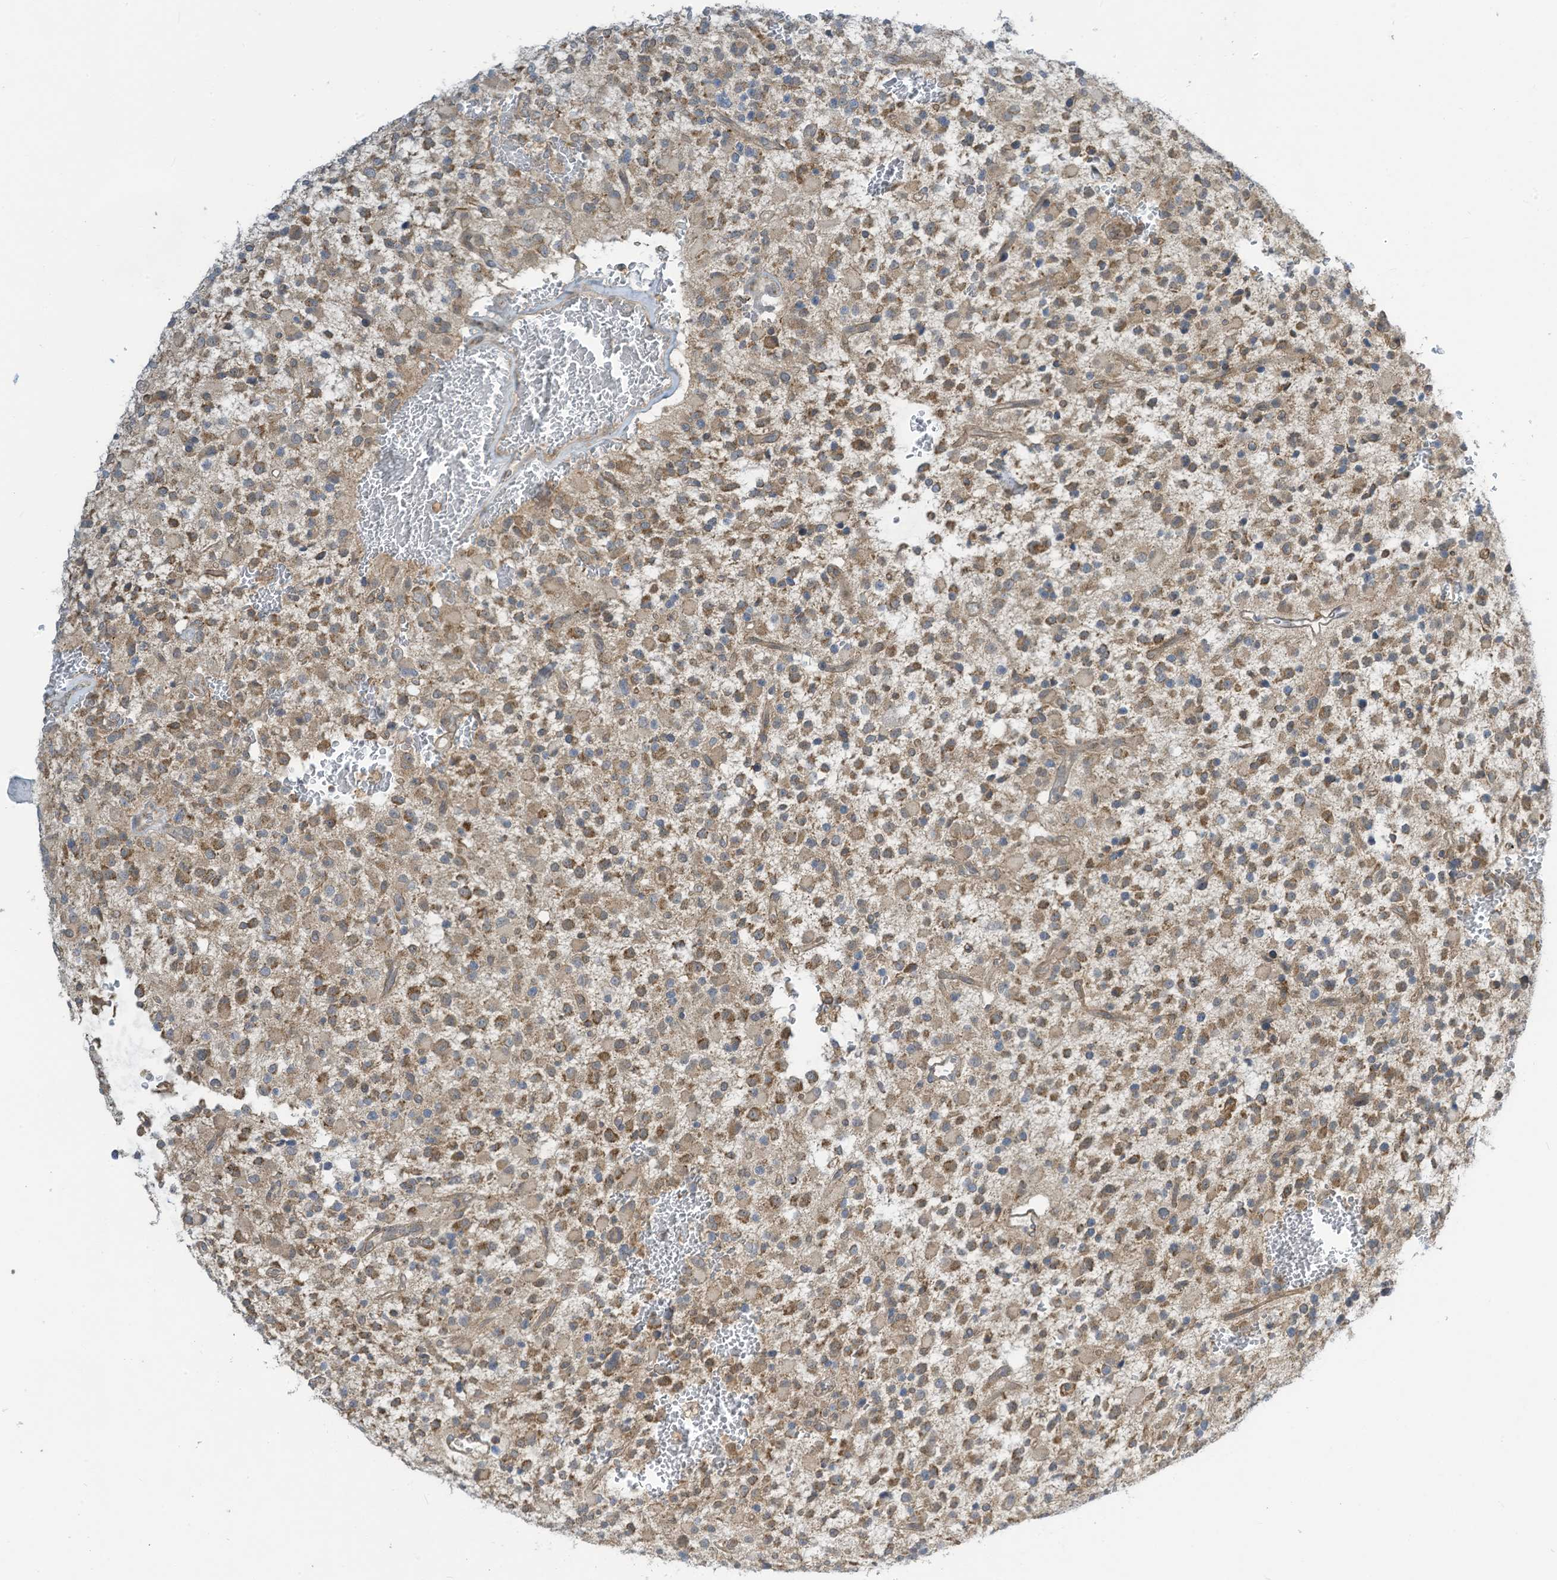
{"staining": {"intensity": "moderate", "quantity": ">75%", "location": "cytoplasmic/membranous"}, "tissue": "glioma", "cell_type": "Tumor cells", "image_type": "cancer", "snomed": [{"axis": "morphology", "description": "Glioma, malignant, High grade"}, {"axis": "topography", "description": "Brain"}], "caption": "High-magnification brightfield microscopy of high-grade glioma (malignant) stained with DAB (brown) and counterstained with hematoxylin (blue). tumor cells exhibit moderate cytoplasmic/membranous expression is appreciated in approximately>75% of cells.", "gene": "PARVG", "patient": {"sex": "male", "age": 34}}